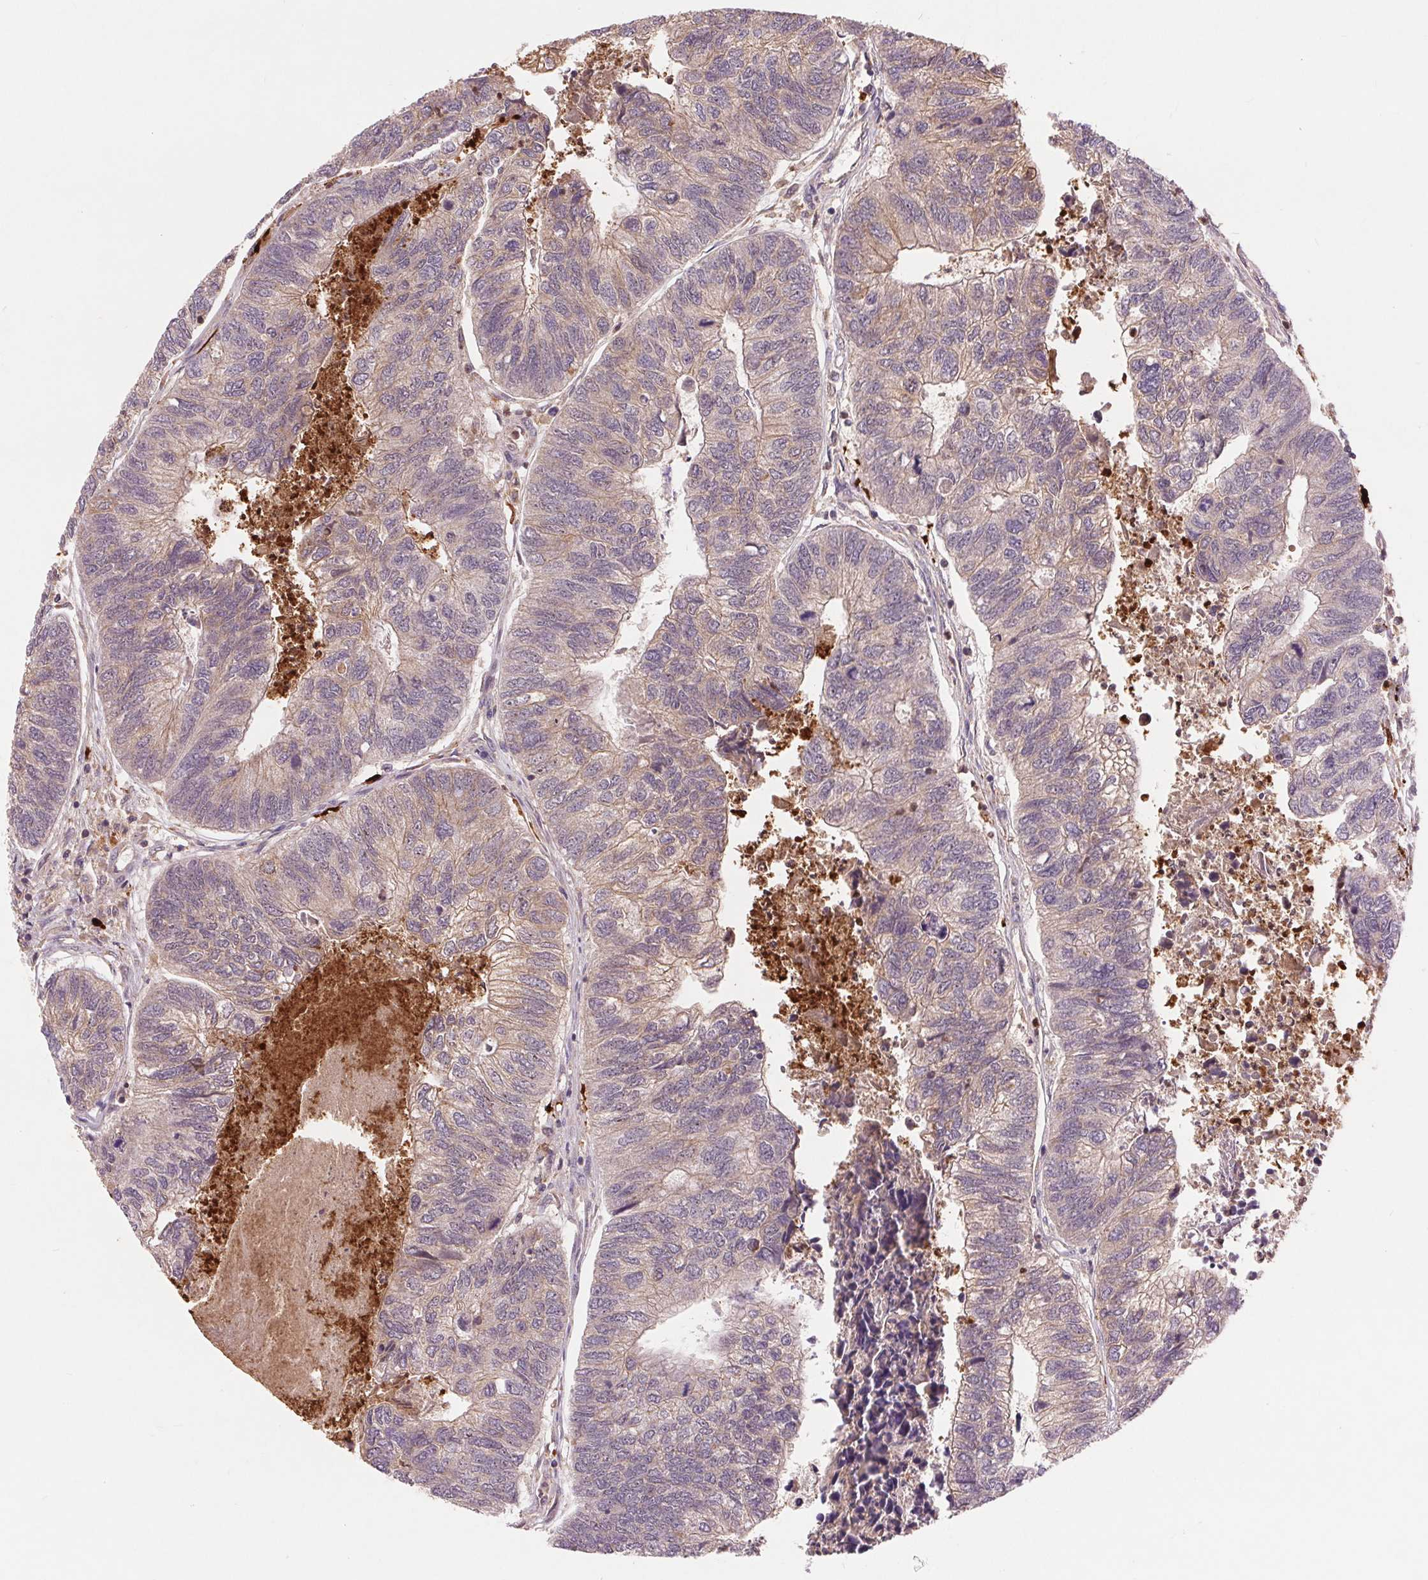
{"staining": {"intensity": "weak", "quantity": "25%-75%", "location": "cytoplasmic/membranous"}, "tissue": "colorectal cancer", "cell_type": "Tumor cells", "image_type": "cancer", "snomed": [{"axis": "morphology", "description": "Adenocarcinoma, NOS"}, {"axis": "topography", "description": "Colon"}], "caption": "A high-resolution image shows IHC staining of colorectal cancer, which reveals weak cytoplasmic/membranous staining in approximately 25%-75% of tumor cells. (brown staining indicates protein expression, while blue staining denotes nuclei).", "gene": "RANBP3L", "patient": {"sex": "female", "age": 67}}